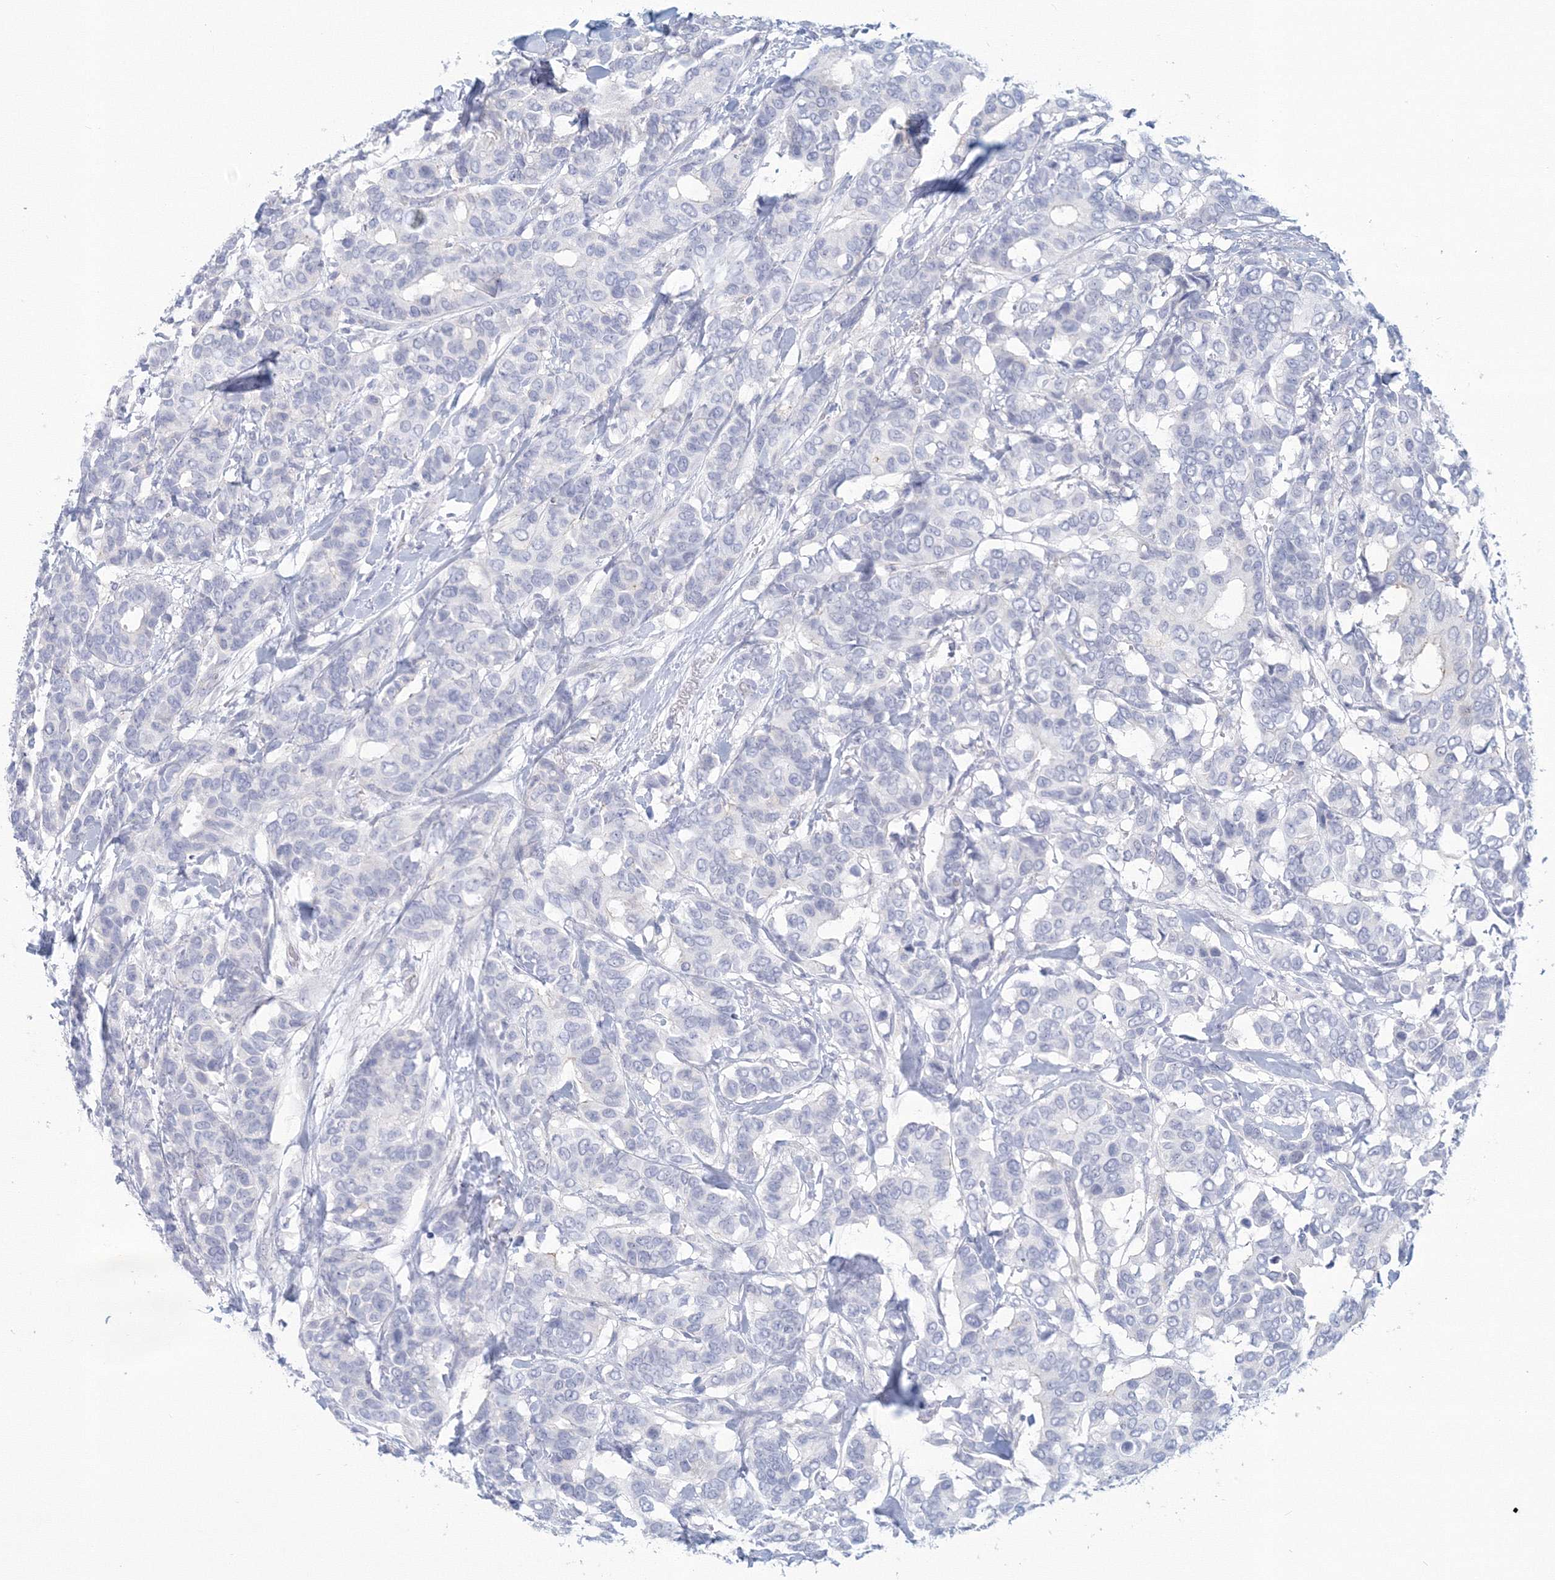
{"staining": {"intensity": "negative", "quantity": "none", "location": "none"}, "tissue": "breast cancer", "cell_type": "Tumor cells", "image_type": "cancer", "snomed": [{"axis": "morphology", "description": "Duct carcinoma"}, {"axis": "topography", "description": "Breast"}], "caption": "Protein analysis of invasive ductal carcinoma (breast) exhibits no significant staining in tumor cells.", "gene": "VSIG1", "patient": {"sex": "female", "age": 87}}